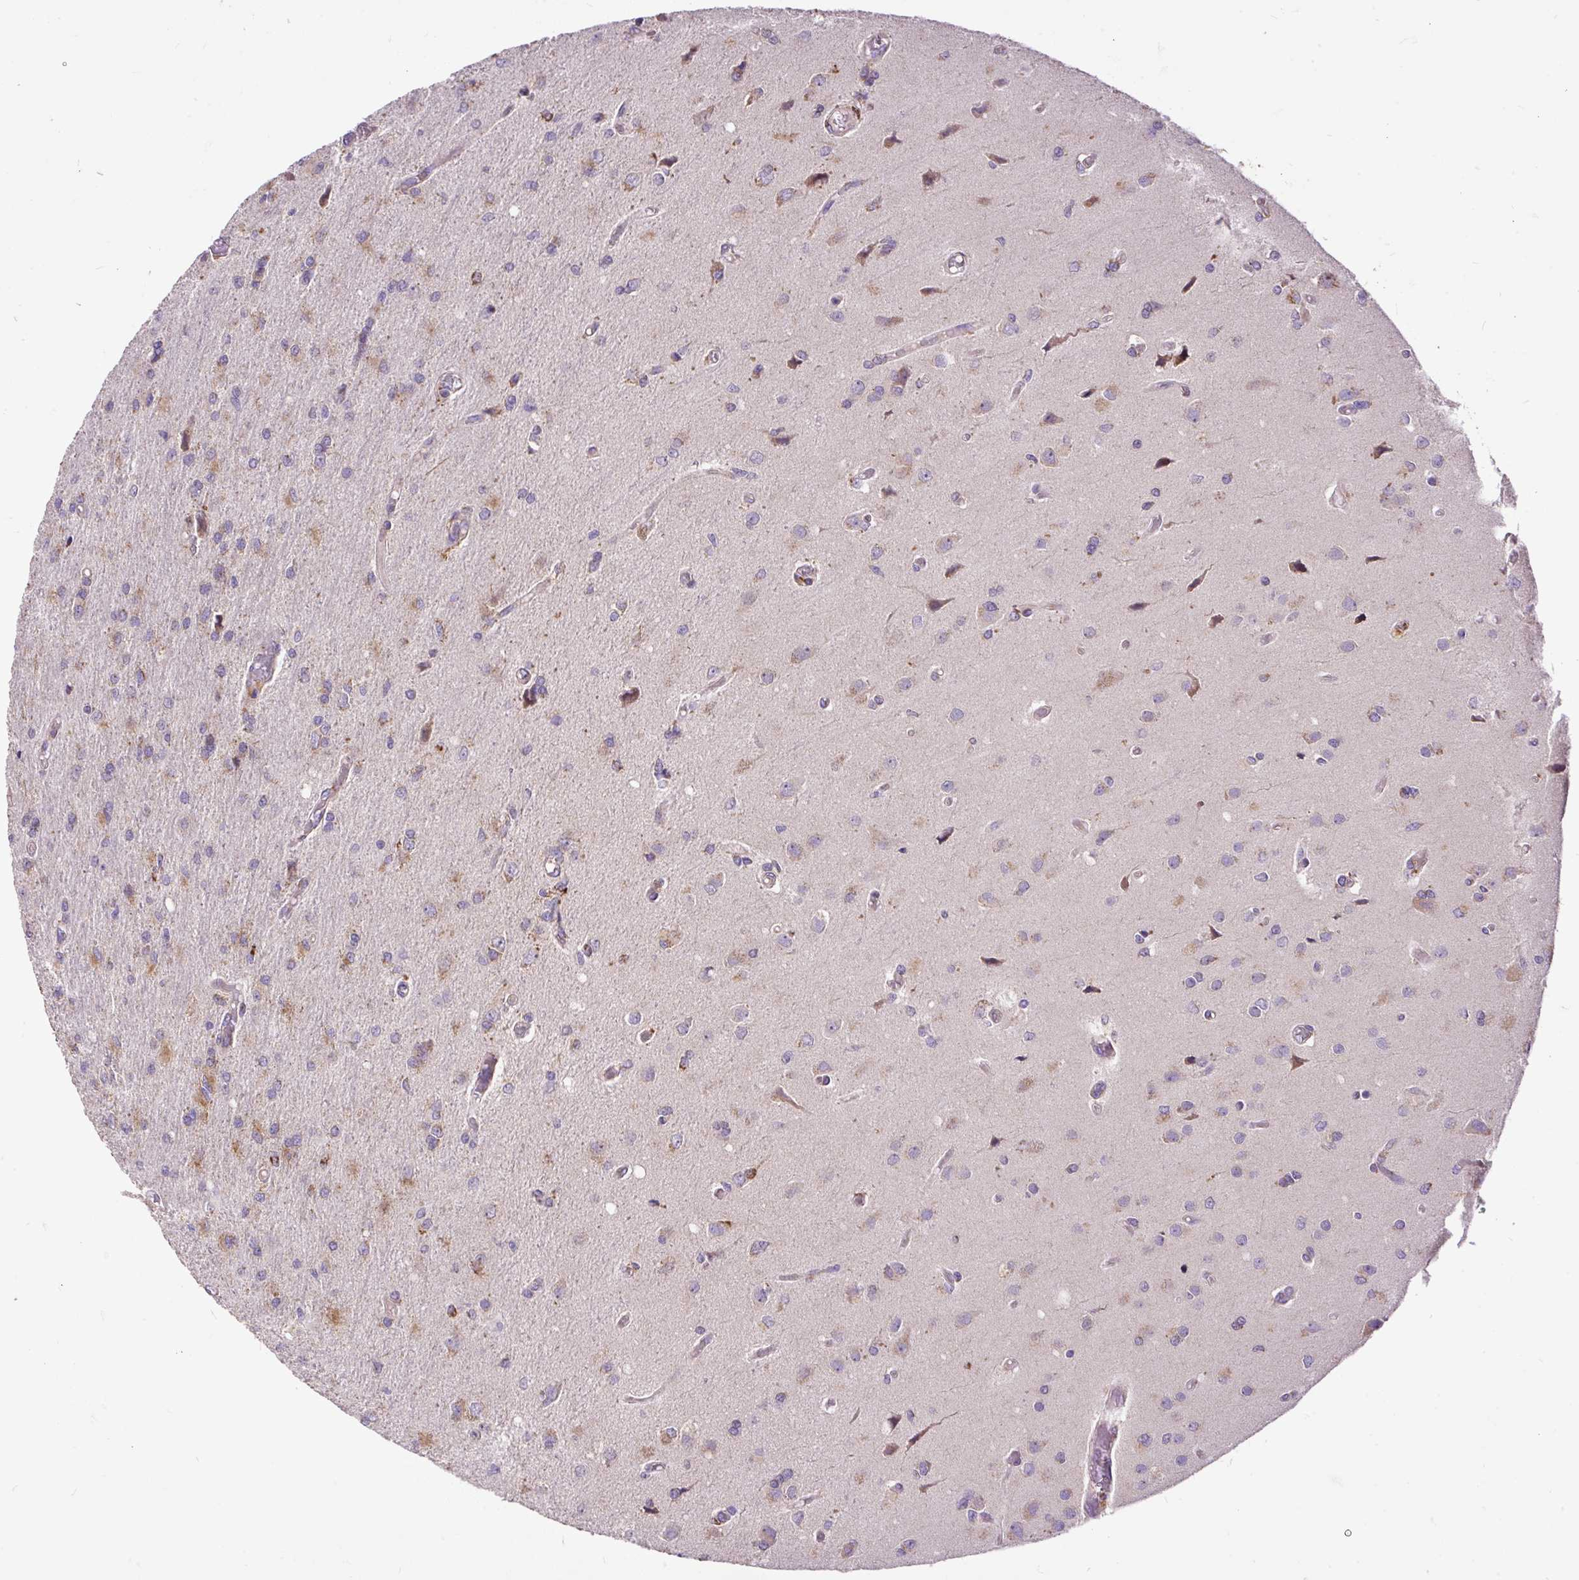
{"staining": {"intensity": "moderate", "quantity": "<25%", "location": "cytoplasmic/membranous"}, "tissue": "glioma", "cell_type": "Tumor cells", "image_type": "cancer", "snomed": [{"axis": "morphology", "description": "Glioma, malignant, High grade"}, {"axis": "topography", "description": "Brain"}], "caption": "High-magnification brightfield microscopy of malignant high-grade glioma stained with DAB (brown) and counterstained with hematoxylin (blue). tumor cells exhibit moderate cytoplasmic/membranous staining is seen in about<25% of cells.", "gene": "TOMM40", "patient": {"sex": "female", "age": 70}}